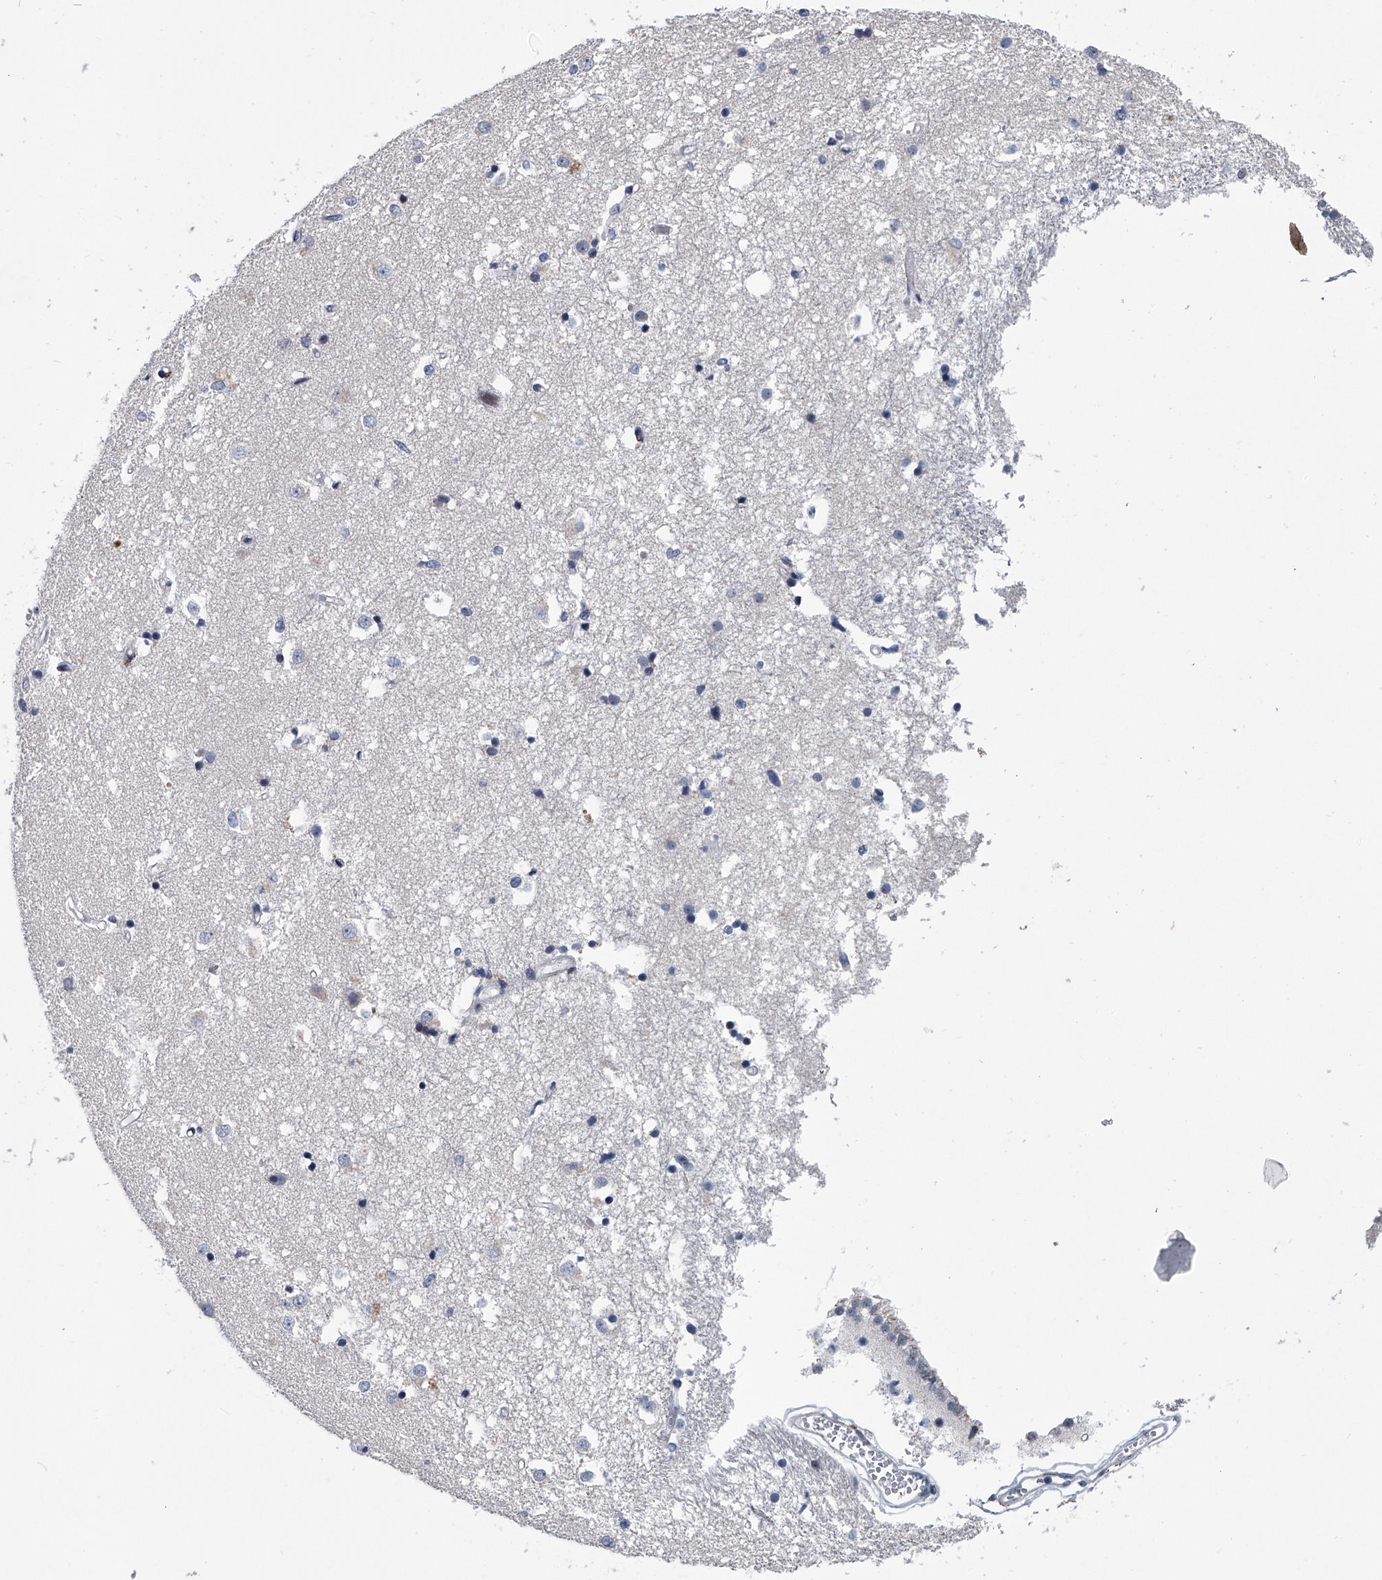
{"staining": {"intensity": "negative", "quantity": "none", "location": "none"}, "tissue": "caudate", "cell_type": "Glial cells", "image_type": "normal", "snomed": [{"axis": "morphology", "description": "Normal tissue, NOS"}, {"axis": "topography", "description": "Lateral ventricle wall"}], "caption": "Immunohistochemistry (IHC) photomicrograph of normal caudate stained for a protein (brown), which displays no expression in glial cells.", "gene": "PPP2R5D", "patient": {"sex": "male", "age": 45}}